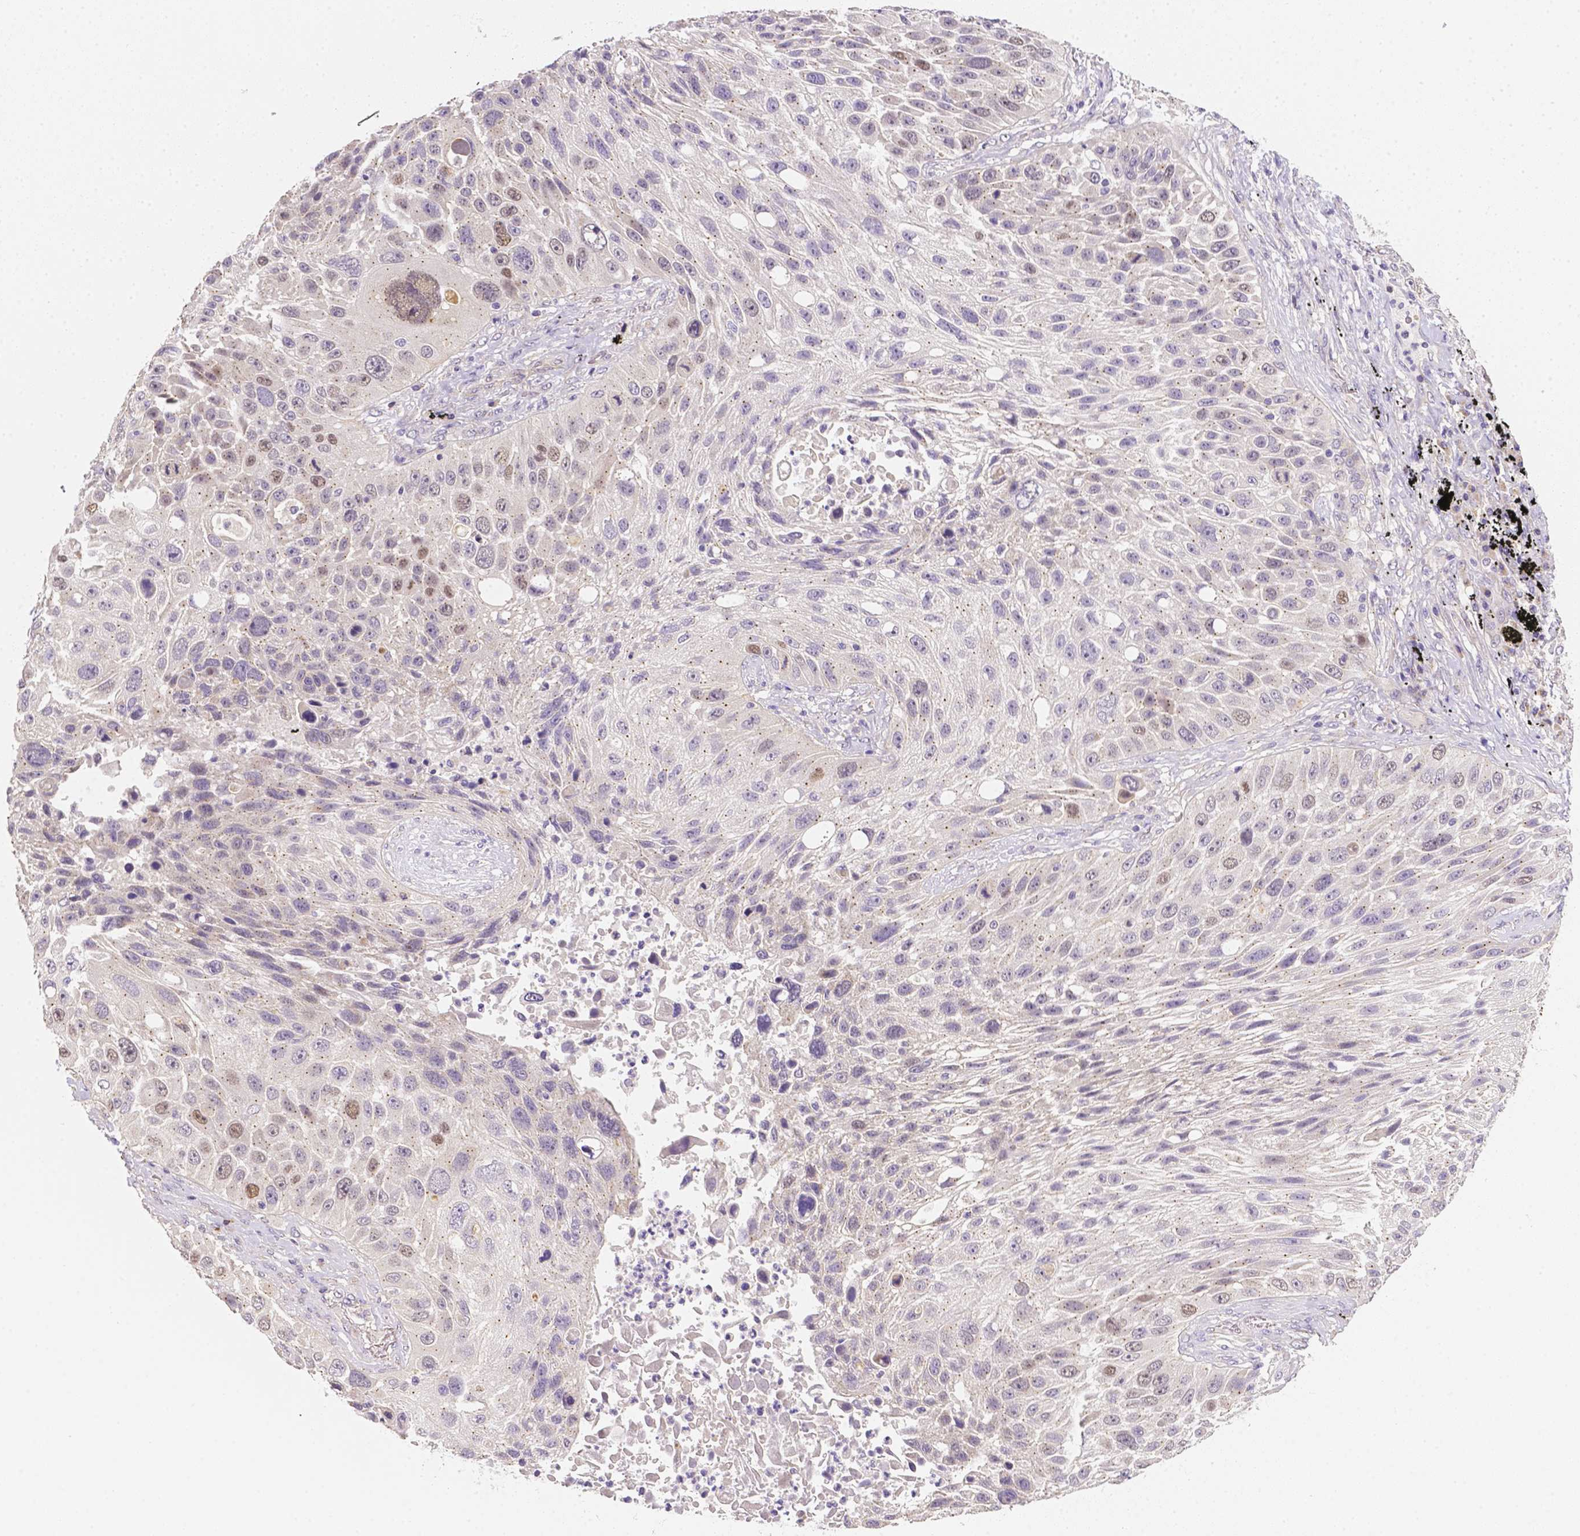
{"staining": {"intensity": "negative", "quantity": "none", "location": "none"}, "tissue": "lung cancer", "cell_type": "Tumor cells", "image_type": "cancer", "snomed": [{"axis": "morphology", "description": "Normal morphology"}, {"axis": "morphology", "description": "Squamous cell carcinoma, NOS"}, {"axis": "topography", "description": "Lymph node"}, {"axis": "topography", "description": "Lung"}], "caption": "A histopathology image of lung cancer stained for a protein reveals no brown staining in tumor cells.", "gene": "C10orf67", "patient": {"sex": "male", "age": 67}}